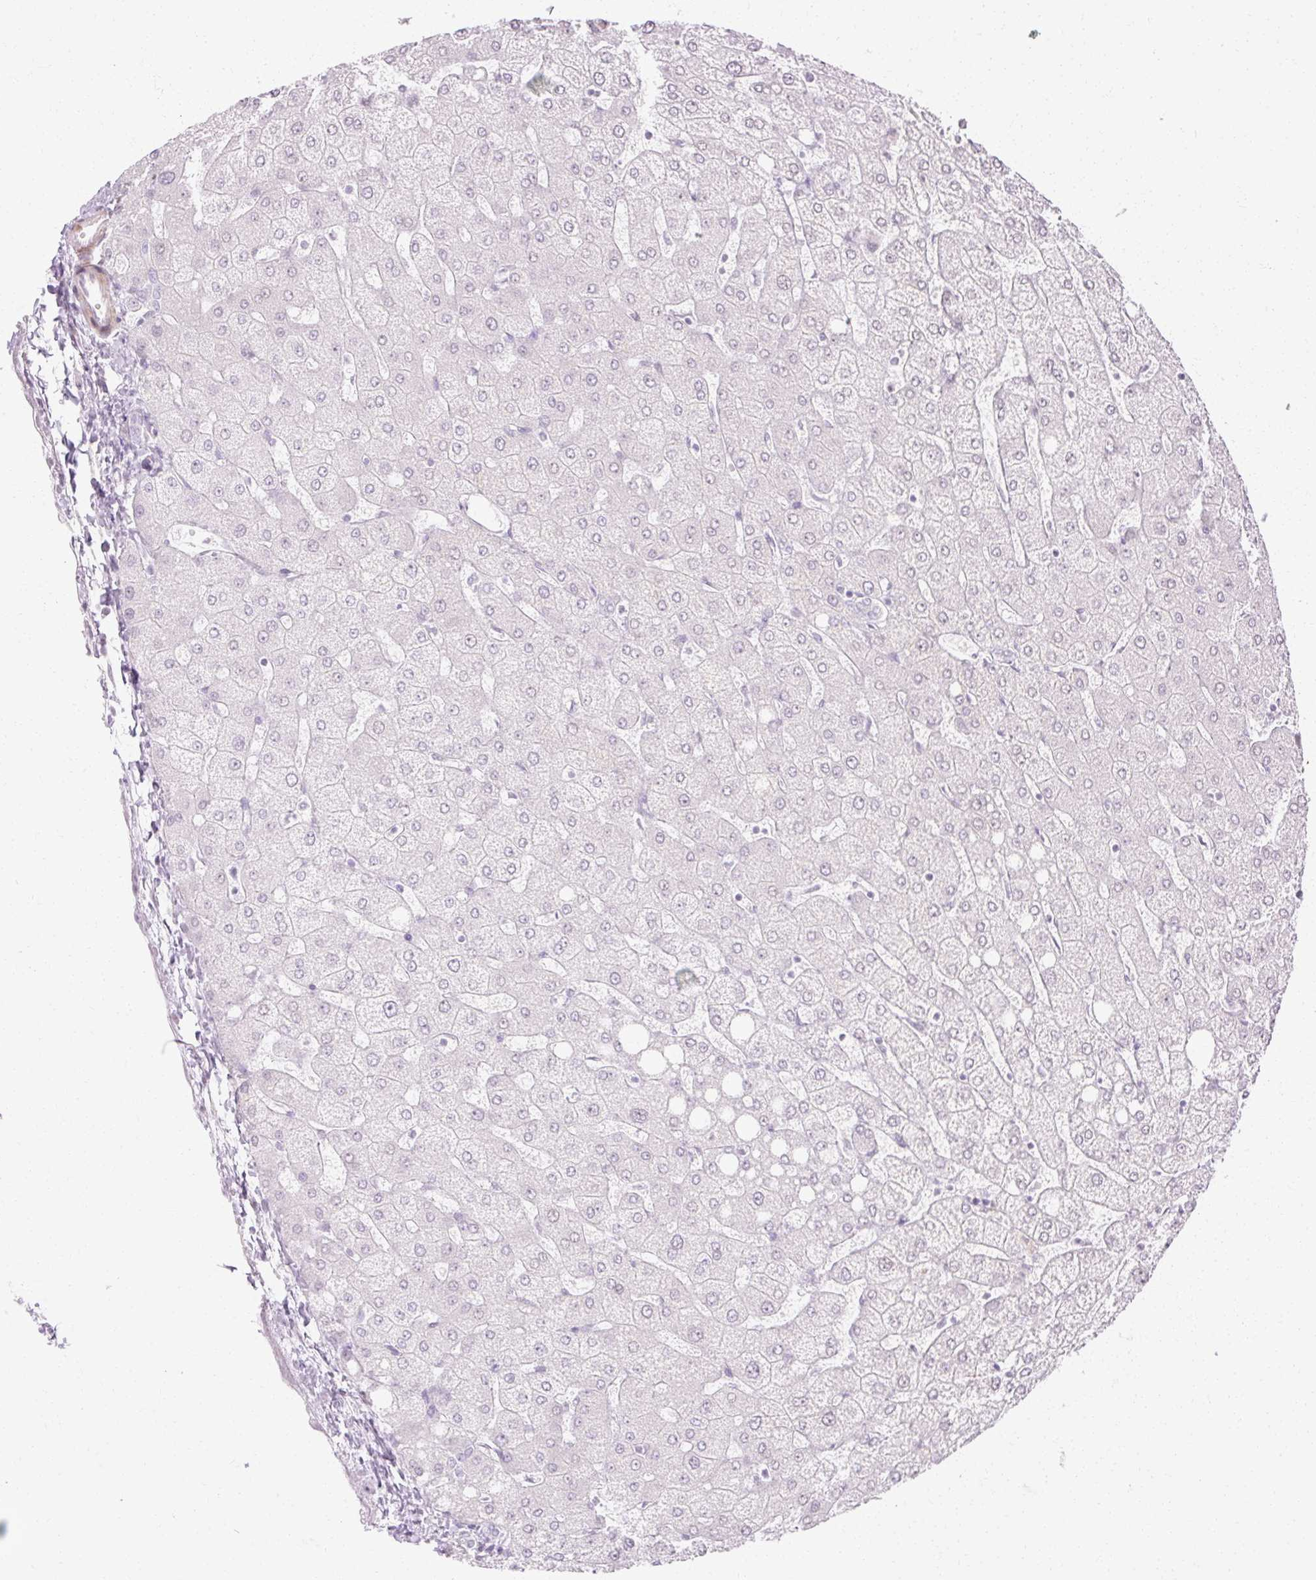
{"staining": {"intensity": "negative", "quantity": "none", "location": "none"}, "tissue": "liver", "cell_type": "Cholangiocytes", "image_type": "normal", "snomed": [{"axis": "morphology", "description": "Normal tissue, NOS"}, {"axis": "topography", "description": "Liver"}], "caption": "Immunohistochemical staining of normal liver exhibits no significant positivity in cholangiocytes. (IHC, brightfield microscopy, high magnification).", "gene": "C3orf49", "patient": {"sex": "female", "age": 54}}